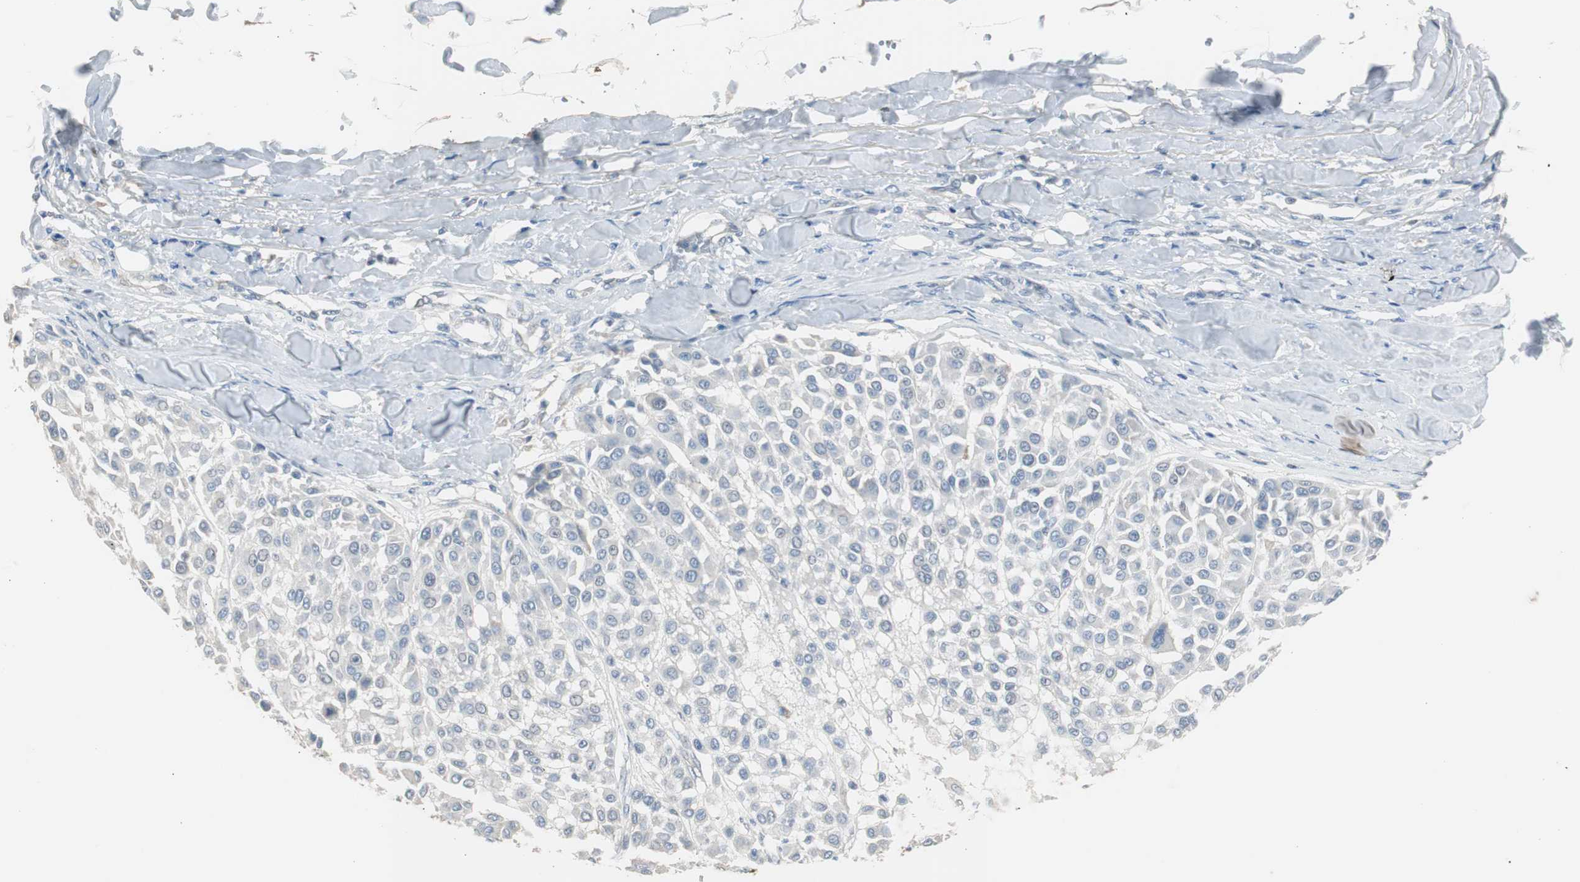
{"staining": {"intensity": "negative", "quantity": "none", "location": "none"}, "tissue": "melanoma", "cell_type": "Tumor cells", "image_type": "cancer", "snomed": [{"axis": "morphology", "description": "Malignant melanoma, Metastatic site"}, {"axis": "topography", "description": "Soft tissue"}], "caption": "Tumor cells are negative for brown protein staining in melanoma.", "gene": "TK1", "patient": {"sex": "male", "age": 41}}